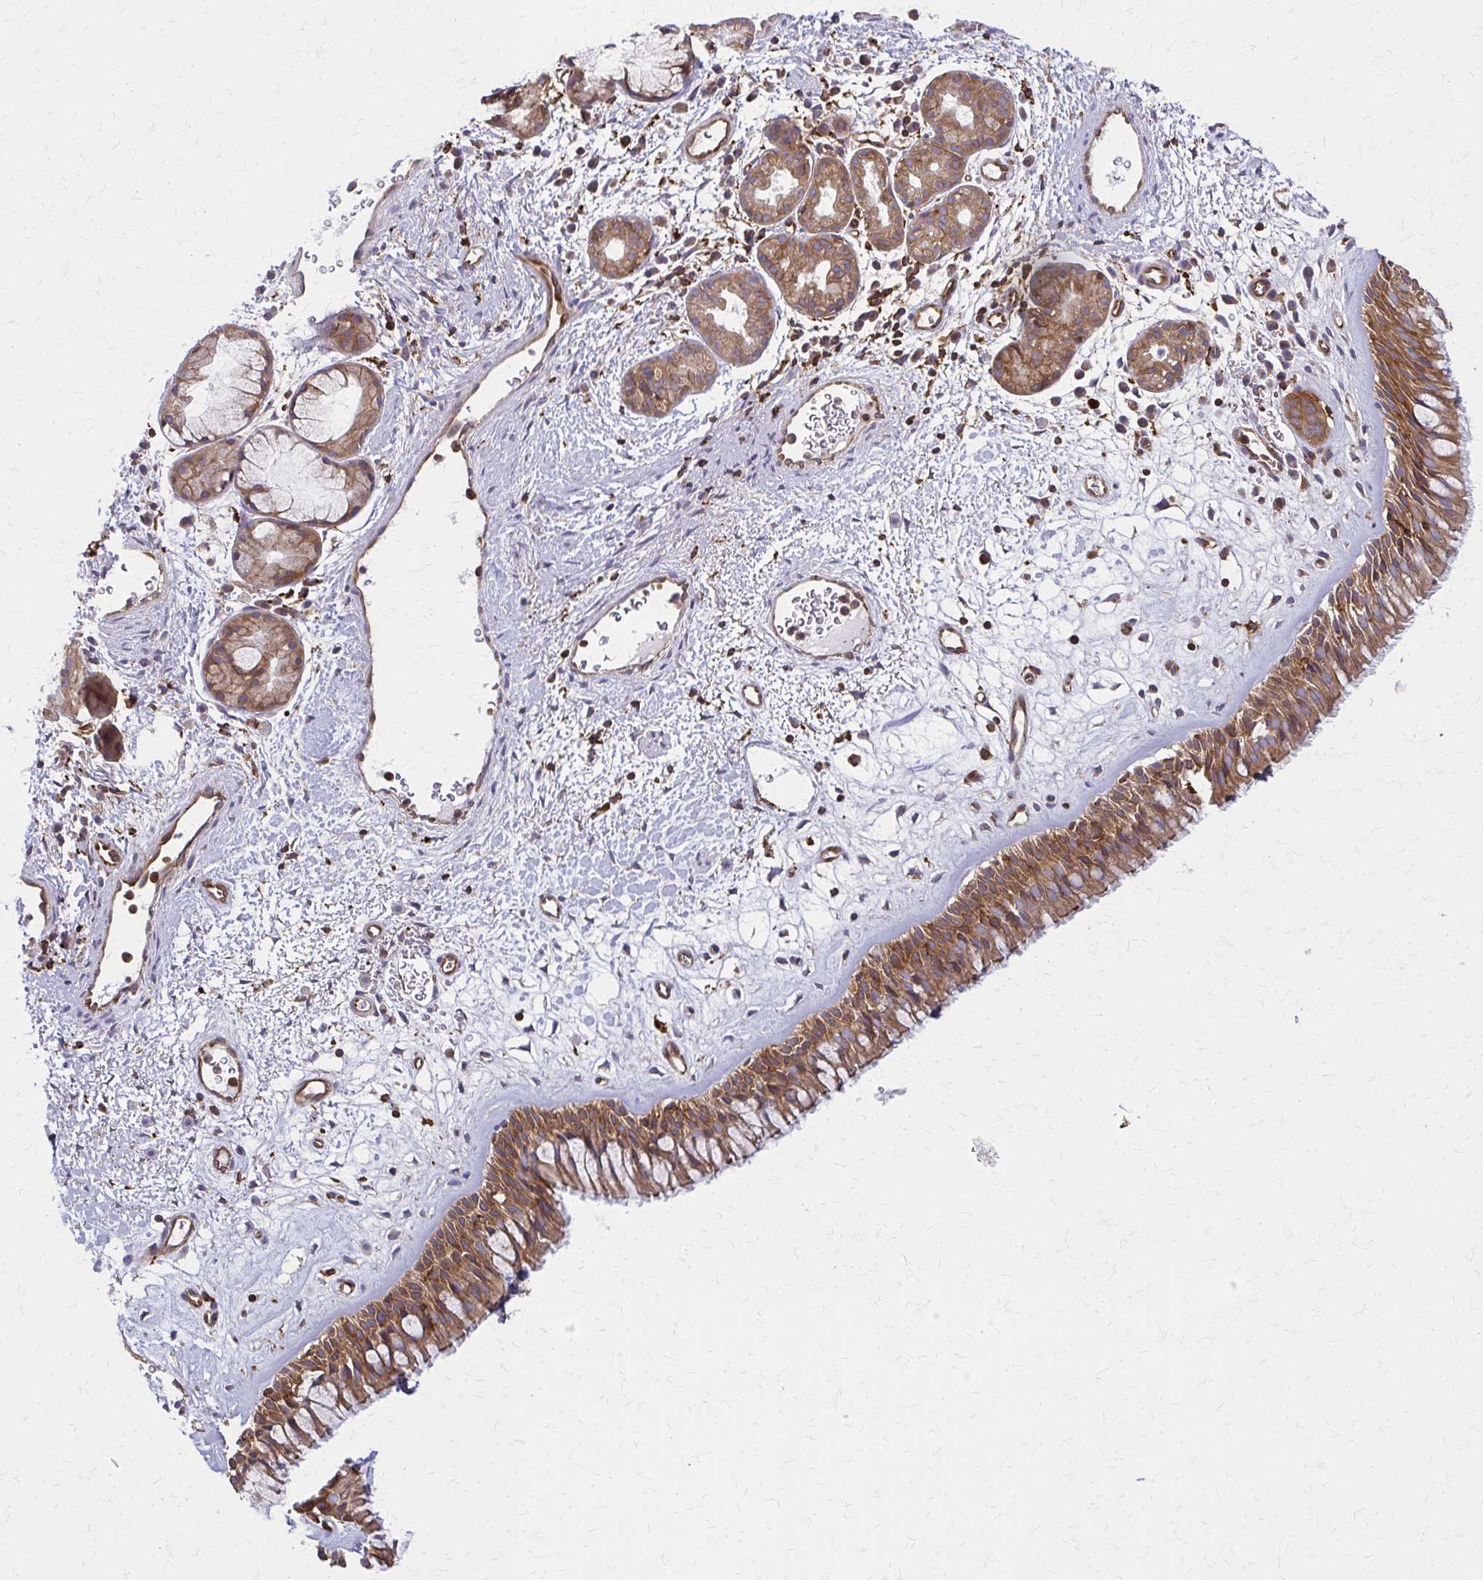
{"staining": {"intensity": "strong", "quantity": ">75%", "location": "cytoplasmic/membranous"}, "tissue": "nasopharynx", "cell_type": "Respiratory epithelial cells", "image_type": "normal", "snomed": [{"axis": "morphology", "description": "Normal tissue, NOS"}, {"axis": "topography", "description": "Nasopharynx"}], "caption": "This histopathology image shows immunohistochemistry (IHC) staining of benign human nasopharynx, with high strong cytoplasmic/membranous positivity in about >75% of respiratory epithelial cells.", "gene": "WASF2", "patient": {"sex": "male", "age": 65}}